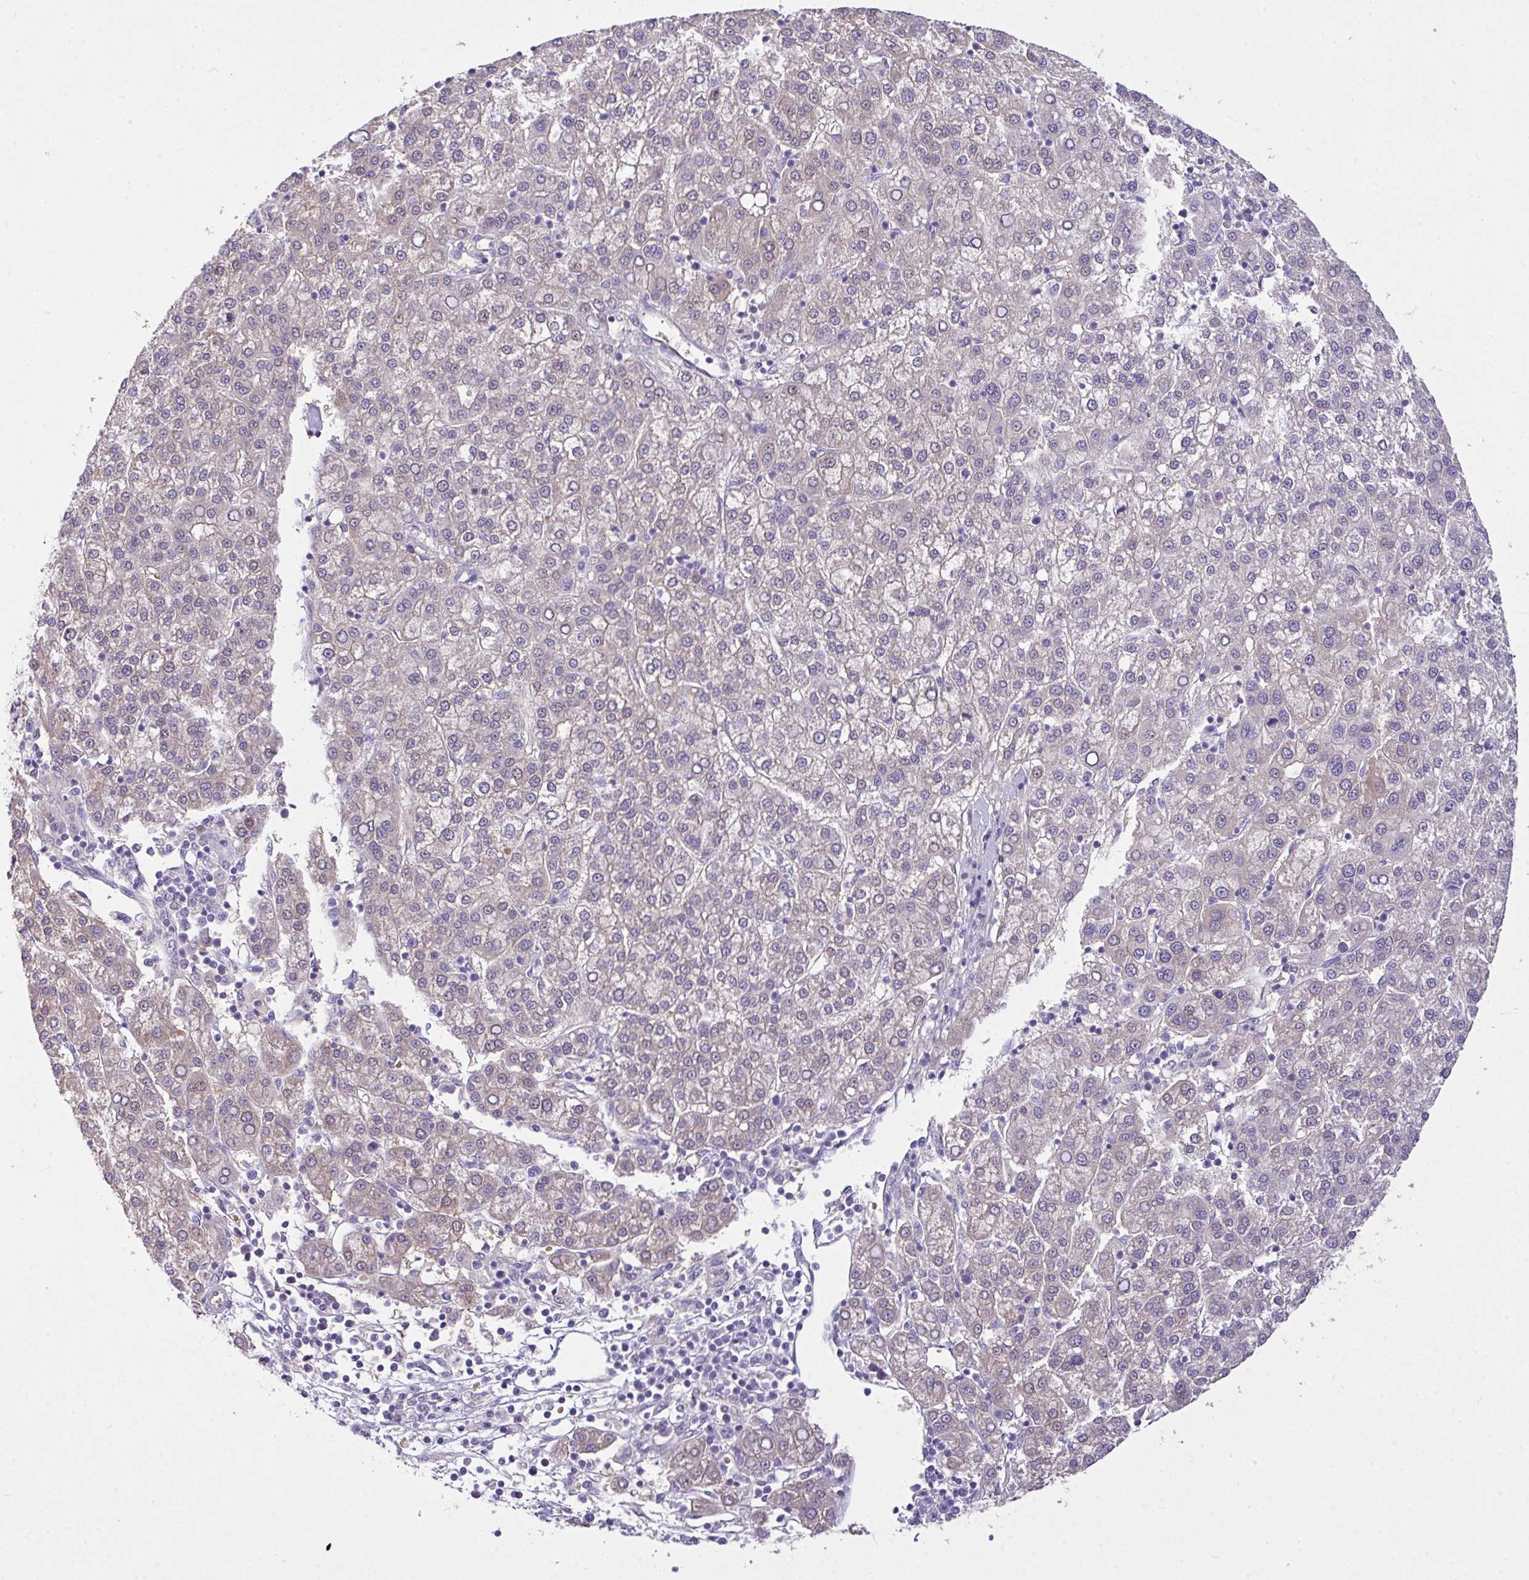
{"staining": {"intensity": "negative", "quantity": "none", "location": "none"}, "tissue": "liver cancer", "cell_type": "Tumor cells", "image_type": "cancer", "snomed": [{"axis": "morphology", "description": "Carcinoma, Hepatocellular, NOS"}, {"axis": "topography", "description": "Liver"}], "caption": "Immunohistochemistry (IHC) histopathology image of neoplastic tissue: liver cancer (hepatocellular carcinoma) stained with DAB (3,3'-diaminobenzidine) reveals no significant protein staining in tumor cells. The staining was performed using DAB (3,3'-diaminobenzidine) to visualize the protein expression in brown, while the nuclei were stained in blue with hematoxylin (Magnification: 20x).", "gene": "MOCS1", "patient": {"sex": "female", "age": 58}}